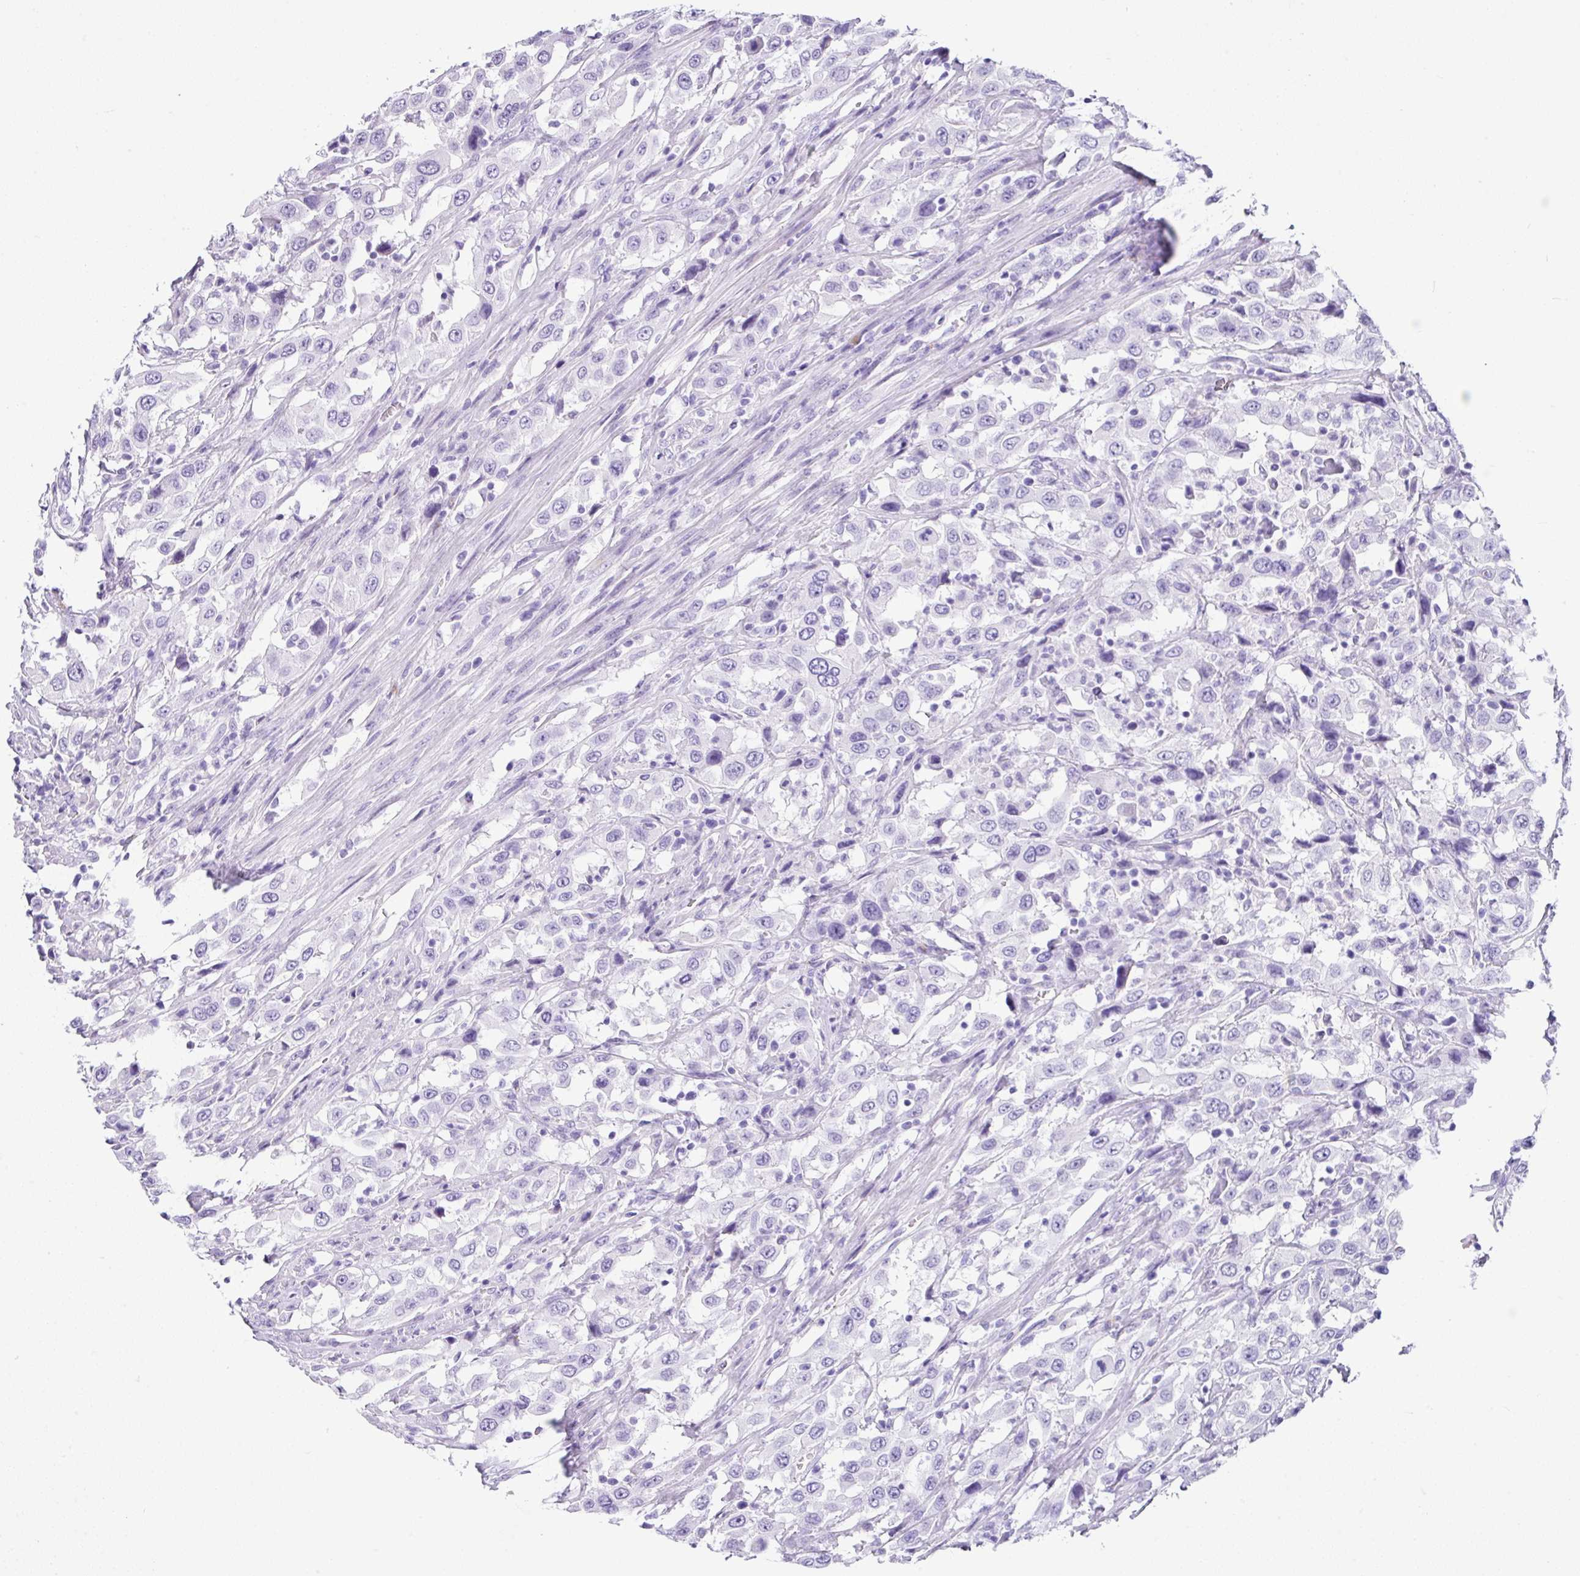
{"staining": {"intensity": "negative", "quantity": "none", "location": "none"}, "tissue": "urothelial cancer", "cell_type": "Tumor cells", "image_type": "cancer", "snomed": [{"axis": "morphology", "description": "Urothelial carcinoma, High grade"}, {"axis": "topography", "description": "Urinary bladder"}], "caption": "Immunohistochemistry (IHC) histopathology image of high-grade urothelial carcinoma stained for a protein (brown), which shows no expression in tumor cells.", "gene": "ZG16", "patient": {"sex": "male", "age": 61}}